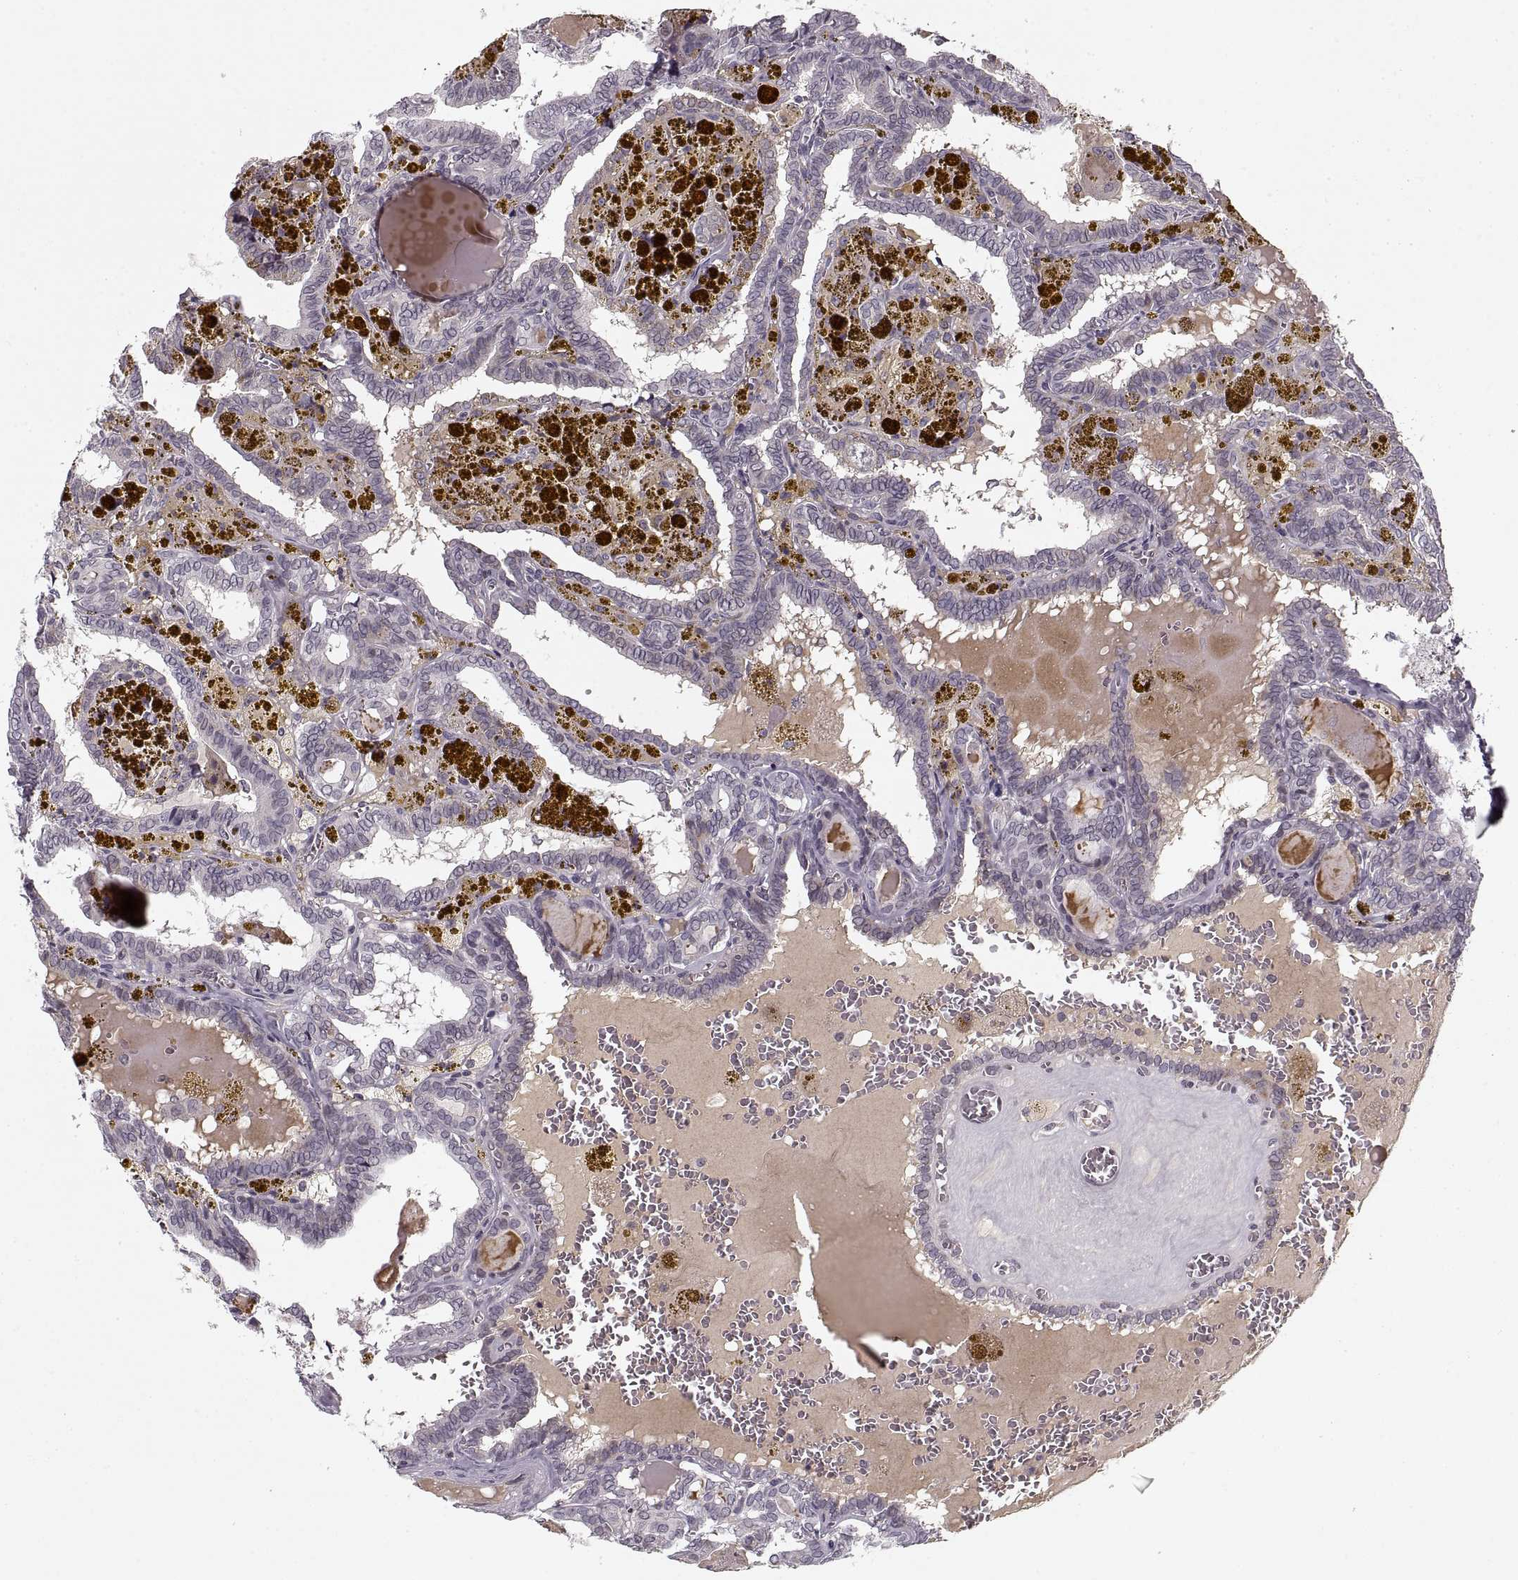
{"staining": {"intensity": "negative", "quantity": "none", "location": "none"}, "tissue": "thyroid cancer", "cell_type": "Tumor cells", "image_type": "cancer", "snomed": [{"axis": "morphology", "description": "Papillary adenocarcinoma, NOS"}, {"axis": "topography", "description": "Thyroid gland"}], "caption": "This is a photomicrograph of IHC staining of thyroid cancer (papillary adenocarcinoma), which shows no expression in tumor cells.", "gene": "ASIC3", "patient": {"sex": "female", "age": 39}}